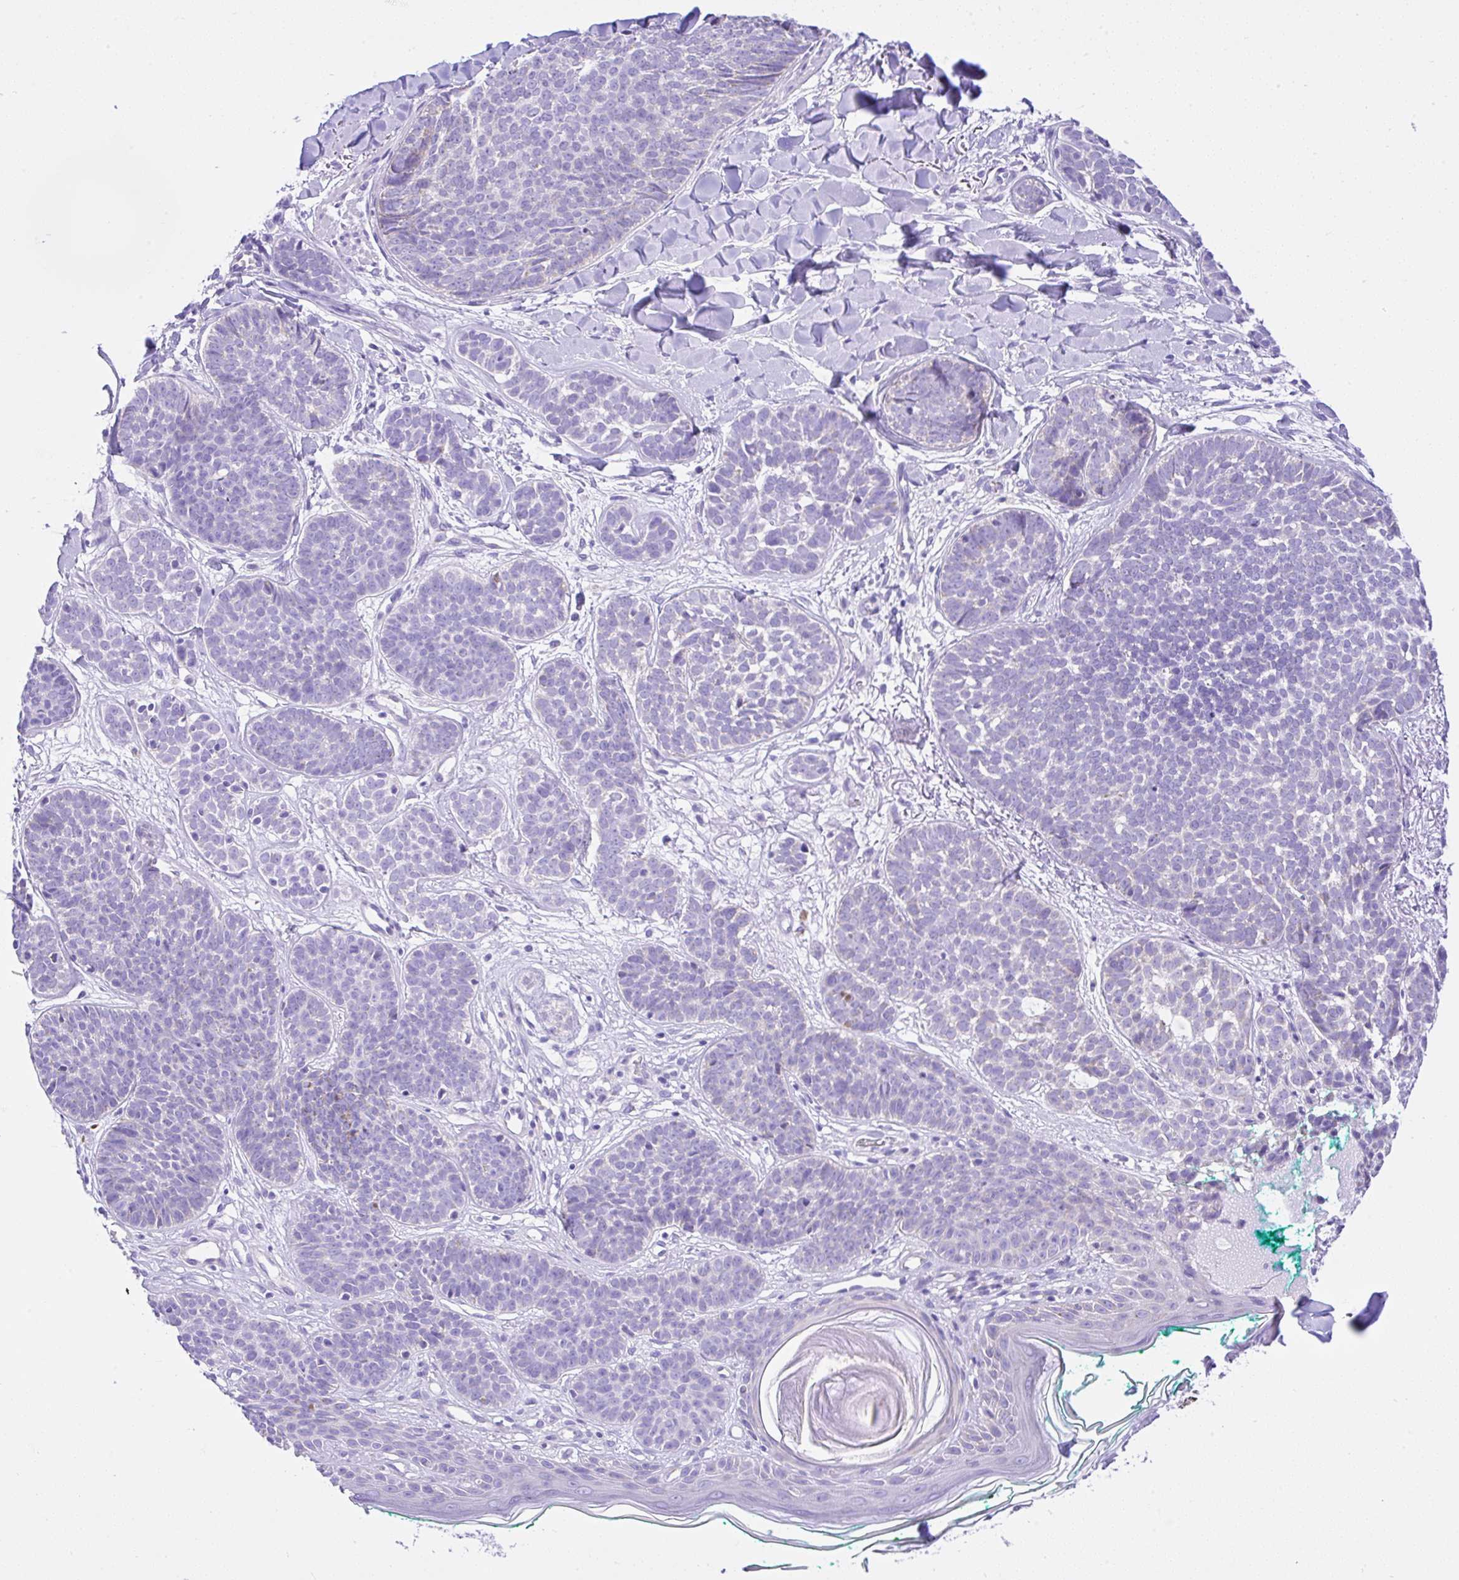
{"staining": {"intensity": "negative", "quantity": "none", "location": "none"}, "tissue": "skin cancer", "cell_type": "Tumor cells", "image_type": "cancer", "snomed": [{"axis": "morphology", "description": "Basal cell carcinoma"}, {"axis": "topography", "description": "Skin"}, {"axis": "topography", "description": "Skin of neck"}, {"axis": "topography", "description": "Skin of shoulder"}, {"axis": "topography", "description": "Skin of back"}], "caption": "Human skin basal cell carcinoma stained for a protein using IHC demonstrates no expression in tumor cells.", "gene": "SLC13A1", "patient": {"sex": "male", "age": 80}}